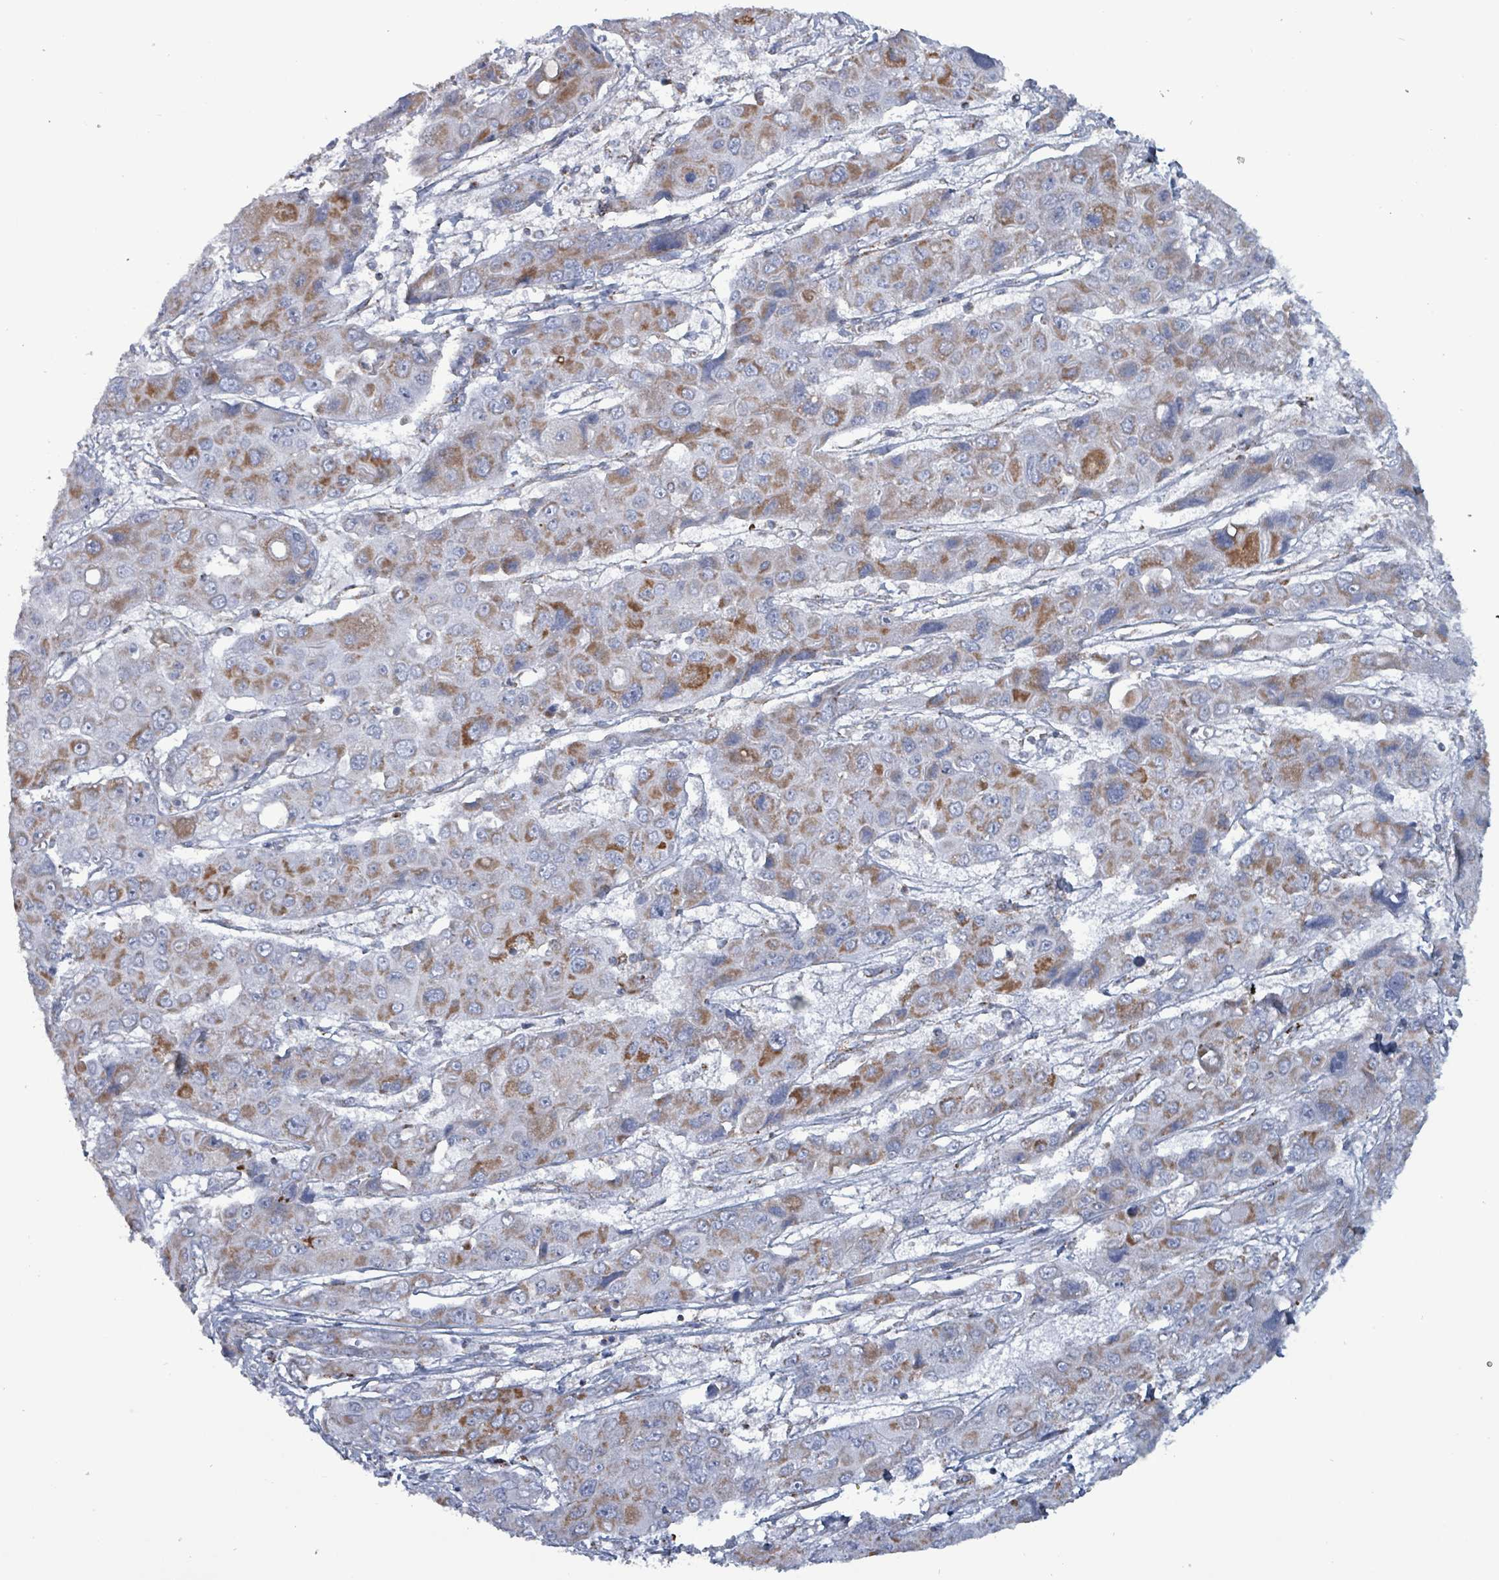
{"staining": {"intensity": "moderate", "quantity": ">75%", "location": "cytoplasmic/membranous"}, "tissue": "liver cancer", "cell_type": "Tumor cells", "image_type": "cancer", "snomed": [{"axis": "morphology", "description": "Cholangiocarcinoma"}, {"axis": "topography", "description": "Liver"}], "caption": "High-power microscopy captured an immunohistochemistry image of liver cholangiocarcinoma, revealing moderate cytoplasmic/membranous expression in about >75% of tumor cells. (DAB IHC, brown staining for protein, blue staining for nuclei).", "gene": "IDH3B", "patient": {"sex": "male", "age": 67}}